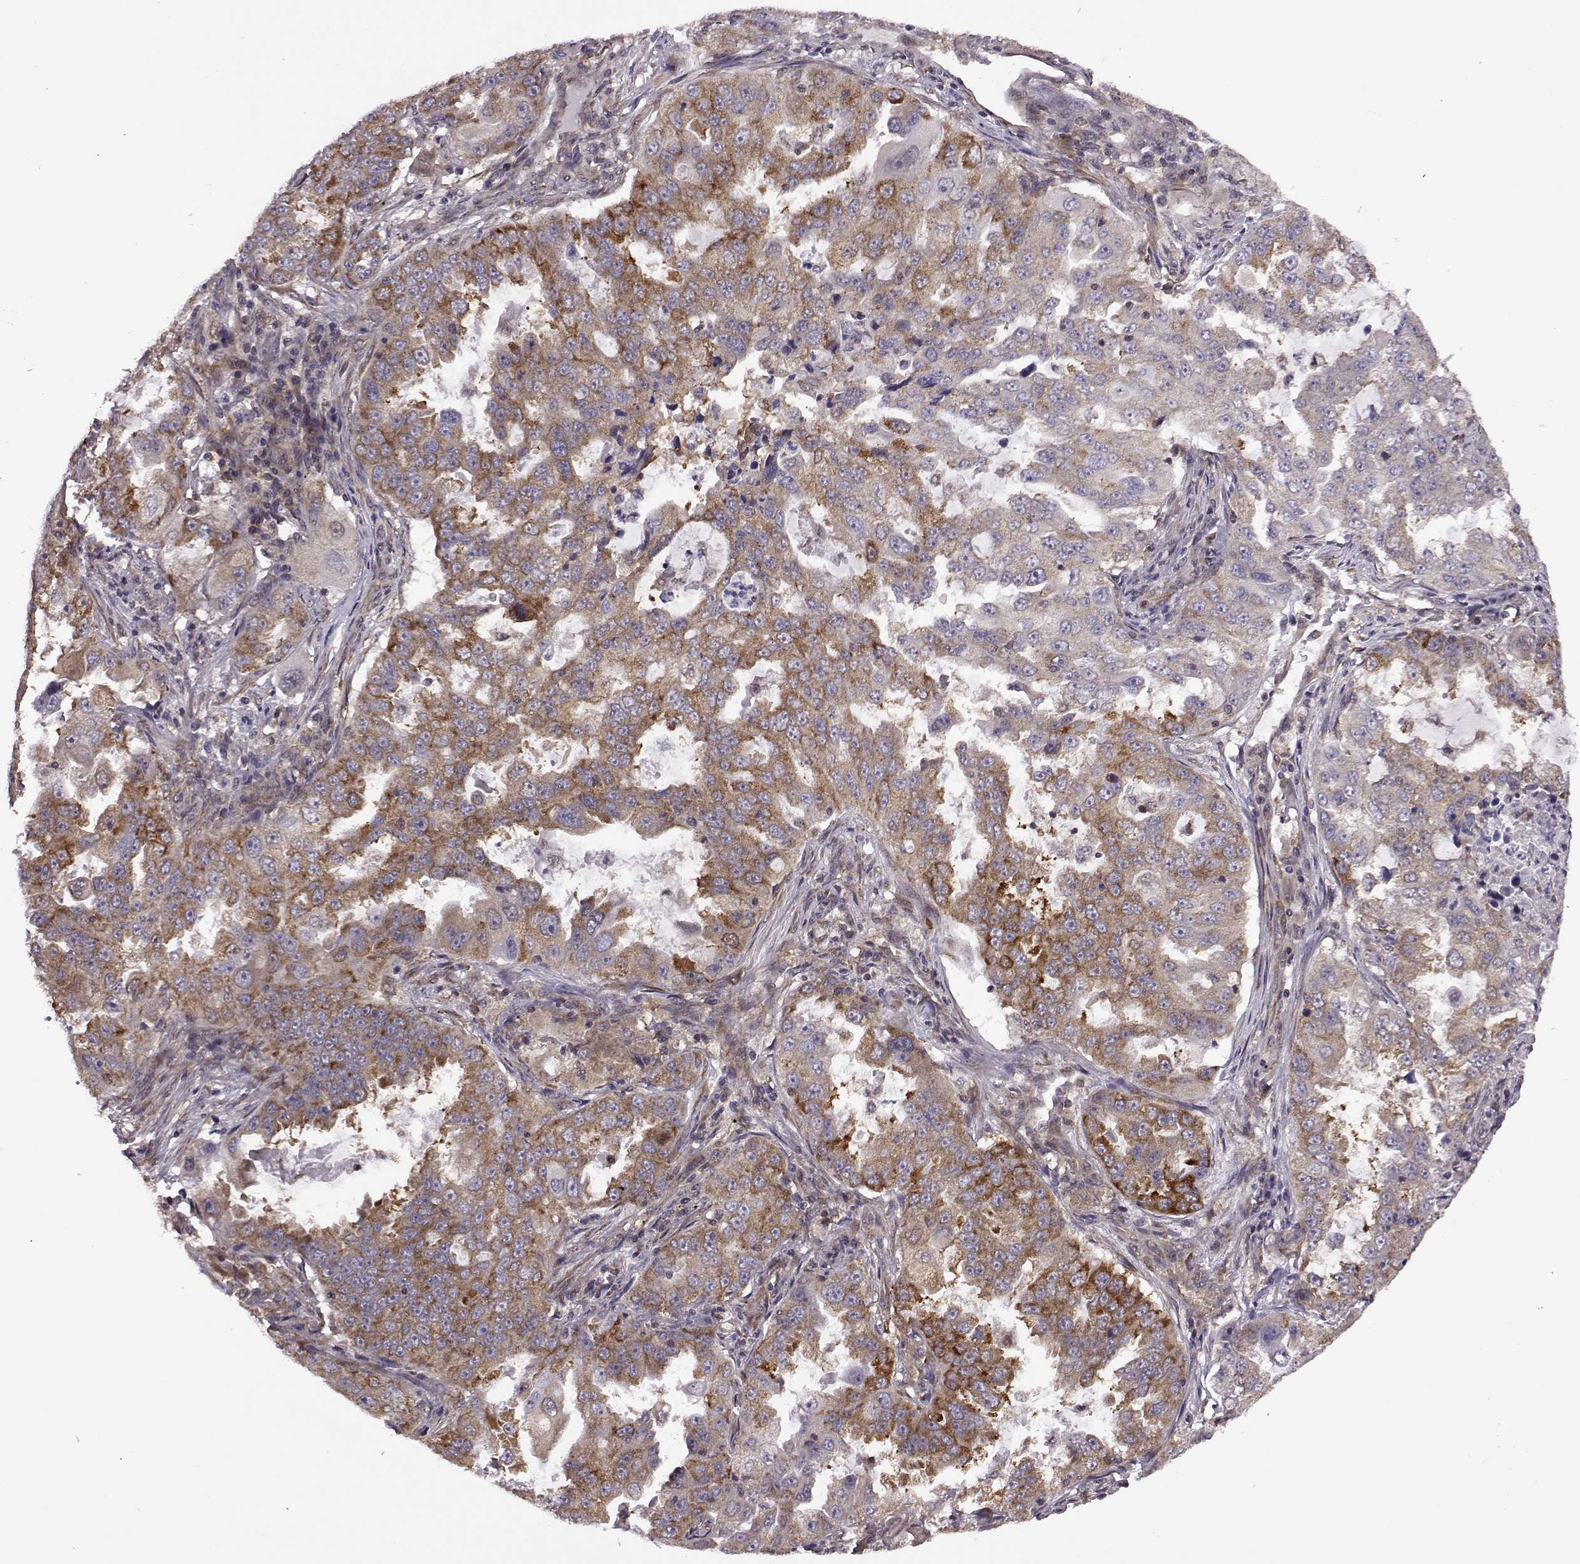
{"staining": {"intensity": "moderate", "quantity": ">75%", "location": "cytoplasmic/membranous"}, "tissue": "lung cancer", "cell_type": "Tumor cells", "image_type": "cancer", "snomed": [{"axis": "morphology", "description": "Adenocarcinoma, NOS"}, {"axis": "topography", "description": "Lung"}], "caption": "This image demonstrates immunohistochemistry (IHC) staining of lung cancer, with medium moderate cytoplasmic/membranous expression in about >75% of tumor cells.", "gene": "URI1", "patient": {"sex": "female", "age": 61}}